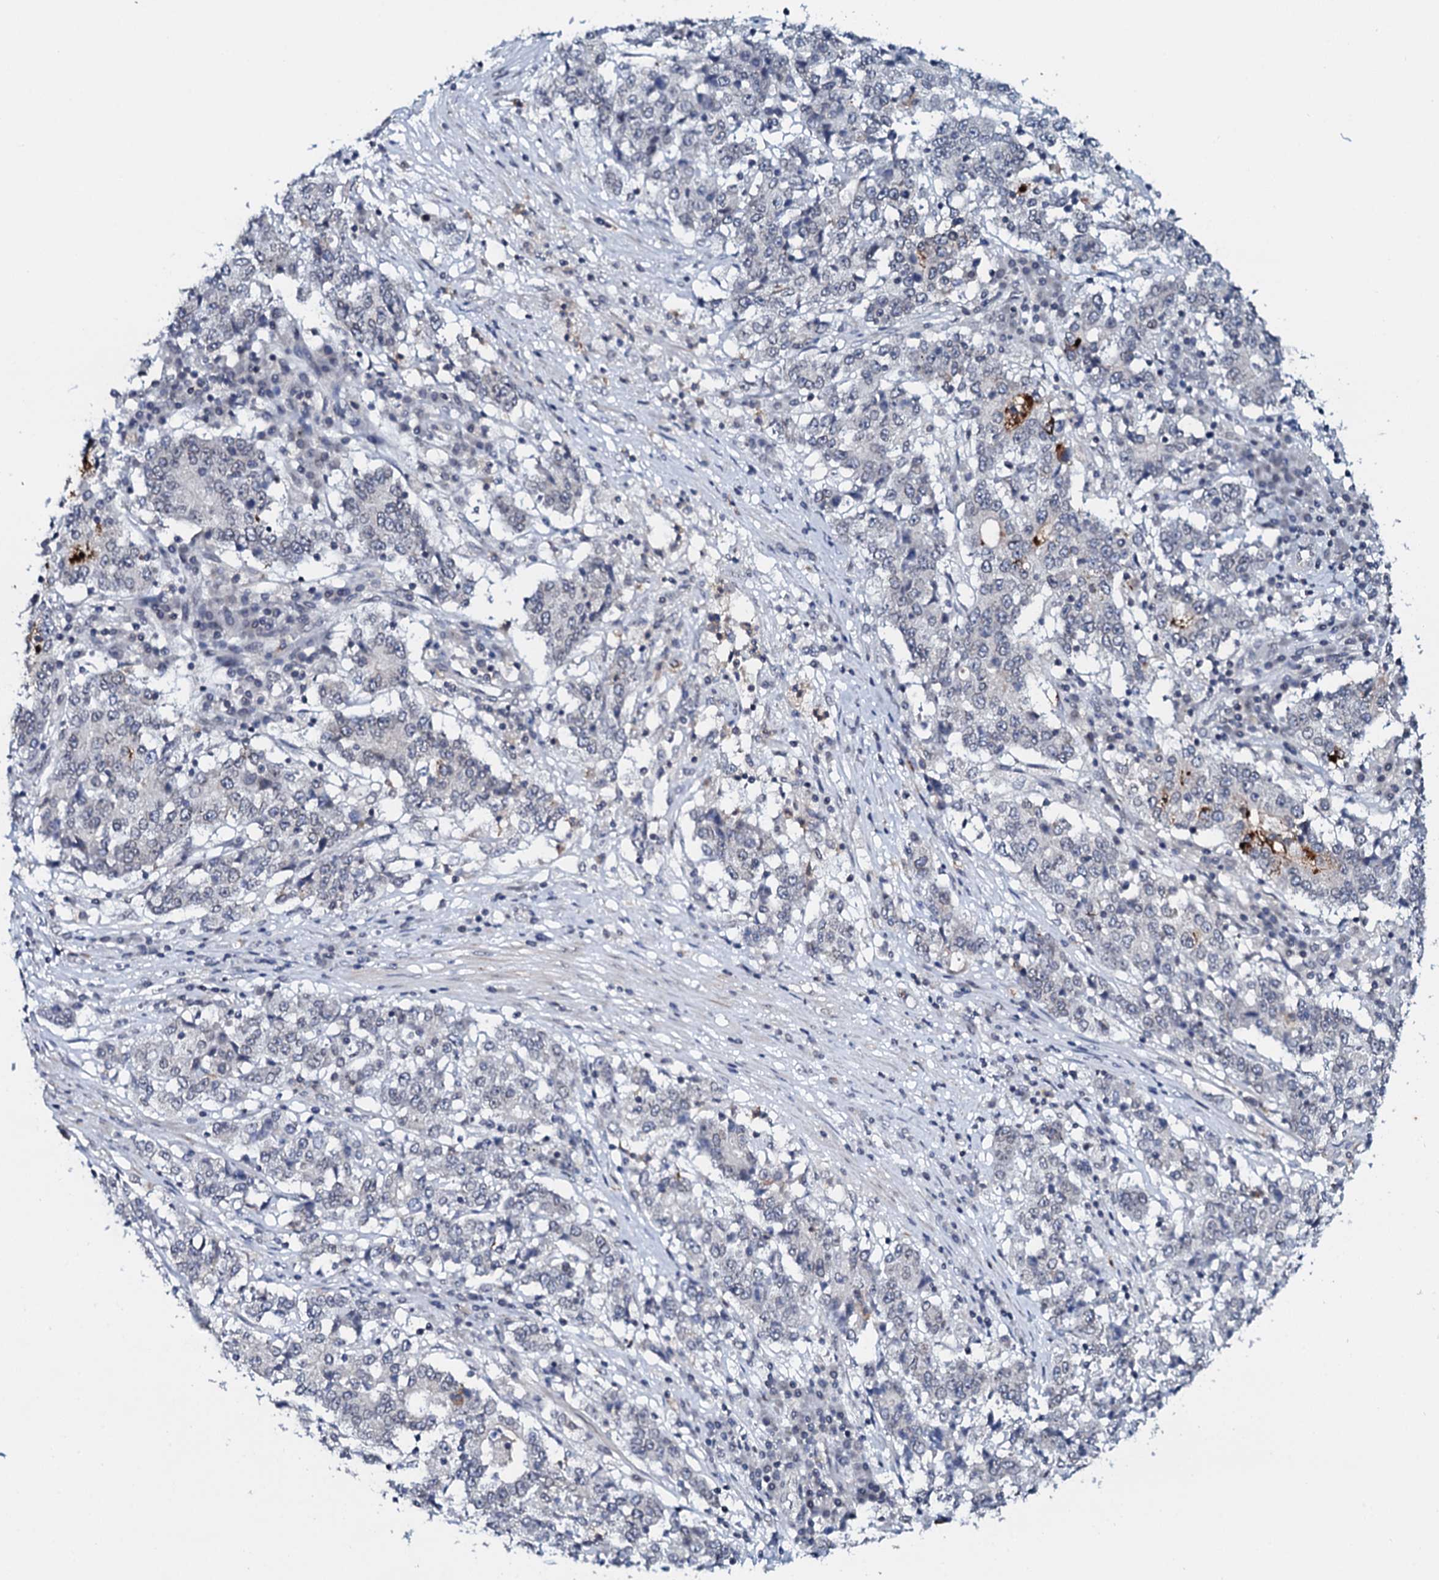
{"staining": {"intensity": "negative", "quantity": "none", "location": "none"}, "tissue": "stomach cancer", "cell_type": "Tumor cells", "image_type": "cancer", "snomed": [{"axis": "morphology", "description": "Adenocarcinoma, NOS"}, {"axis": "topography", "description": "Stomach"}], "caption": "IHC histopathology image of stomach adenocarcinoma stained for a protein (brown), which displays no positivity in tumor cells.", "gene": "SNTA1", "patient": {"sex": "male", "age": 59}}